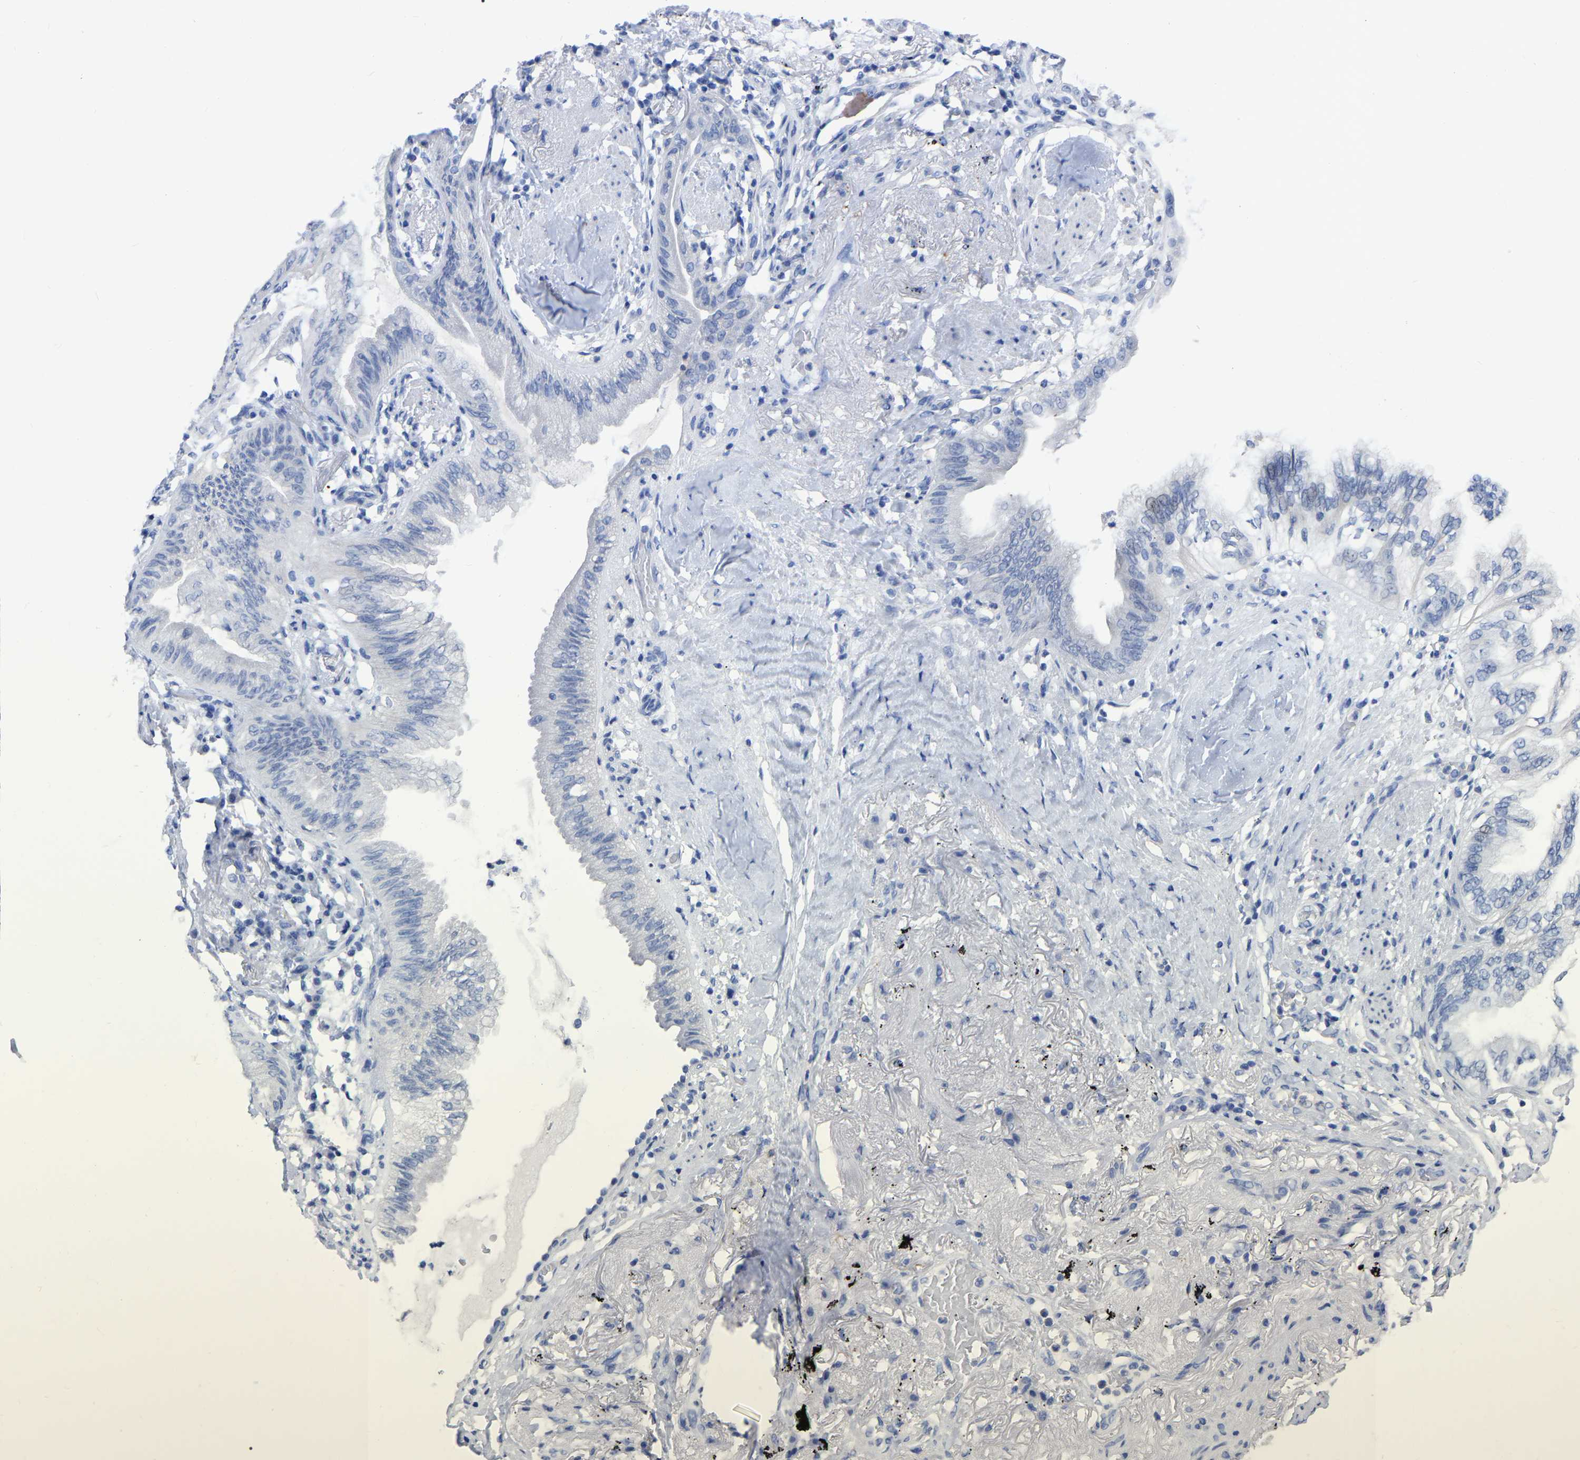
{"staining": {"intensity": "negative", "quantity": "none", "location": "none"}, "tissue": "lung cancer", "cell_type": "Tumor cells", "image_type": "cancer", "snomed": [{"axis": "morphology", "description": "Normal tissue, NOS"}, {"axis": "morphology", "description": "Adenocarcinoma, NOS"}, {"axis": "topography", "description": "Bronchus"}, {"axis": "topography", "description": "Lung"}], "caption": "Adenocarcinoma (lung) was stained to show a protein in brown. There is no significant expression in tumor cells.", "gene": "ANXA13", "patient": {"sex": "female", "age": 70}}